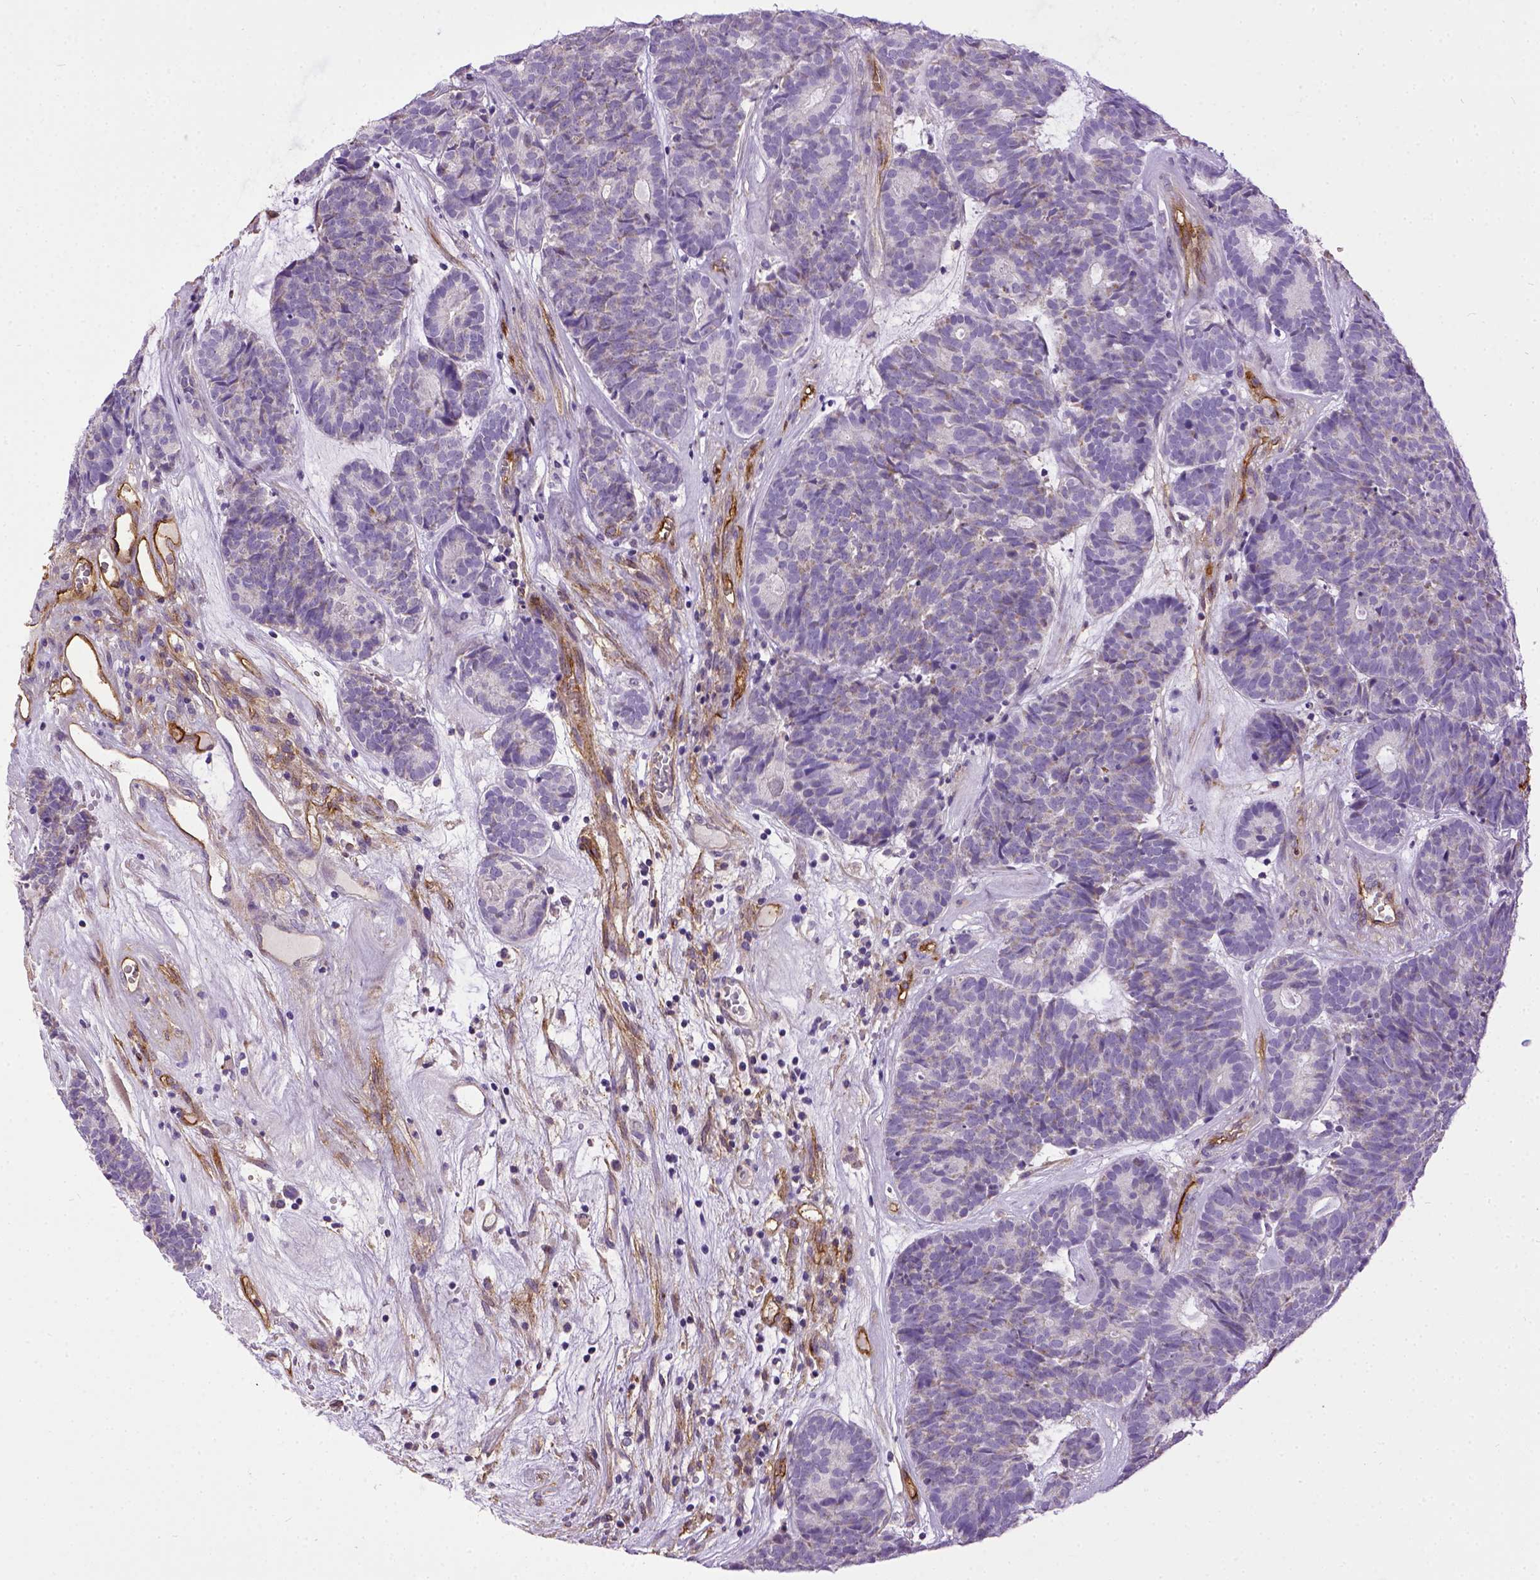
{"staining": {"intensity": "negative", "quantity": "none", "location": "none"}, "tissue": "head and neck cancer", "cell_type": "Tumor cells", "image_type": "cancer", "snomed": [{"axis": "morphology", "description": "Adenocarcinoma, NOS"}, {"axis": "topography", "description": "Head-Neck"}], "caption": "Head and neck cancer (adenocarcinoma) was stained to show a protein in brown. There is no significant positivity in tumor cells. The staining was performed using DAB to visualize the protein expression in brown, while the nuclei were stained in blue with hematoxylin (Magnification: 20x).", "gene": "ENG", "patient": {"sex": "female", "age": 81}}